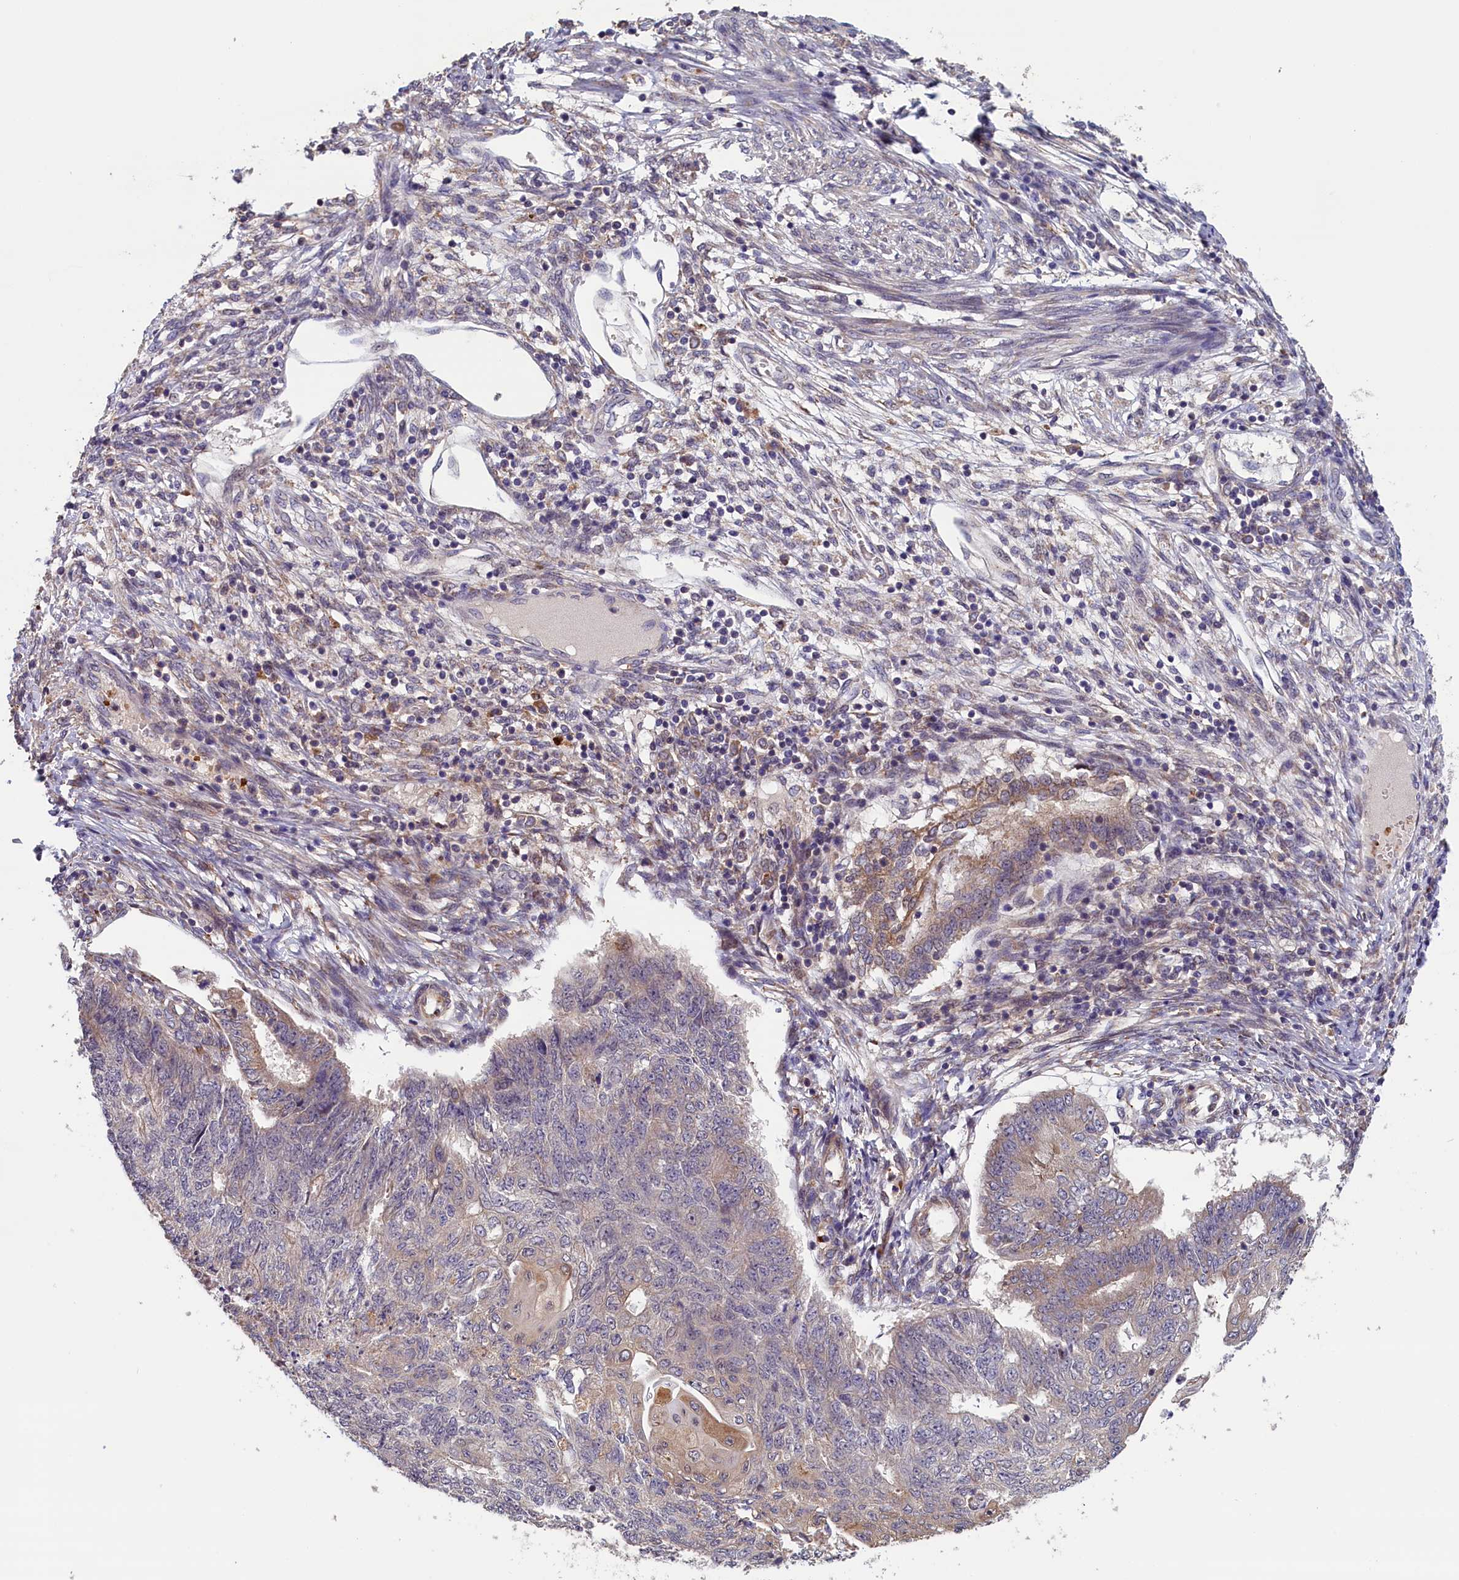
{"staining": {"intensity": "weak", "quantity": "<25%", "location": "cytoplasmic/membranous"}, "tissue": "endometrial cancer", "cell_type": "Tumor cells", "image_type": "cancer", "snomed": [{"axis": "morphology", "description": "Adenocarcinoma, NOS"}, {"axis": "topography", "description": "Endometrium"}], "caption": "Immunohistochemistry photomicrograph of human endometrial cancer stained for a protein (brown), which displays no staining in tumor cells. The staining was performed using DAB (3,3'-diaminobenzidine) to visualize the protein expression in brown, while the nuclei were stained in blue with hematoxylin (Magnification: 20x).", "gene": "CCDC9B", "patient": {"sex": "female", "age": 32}}